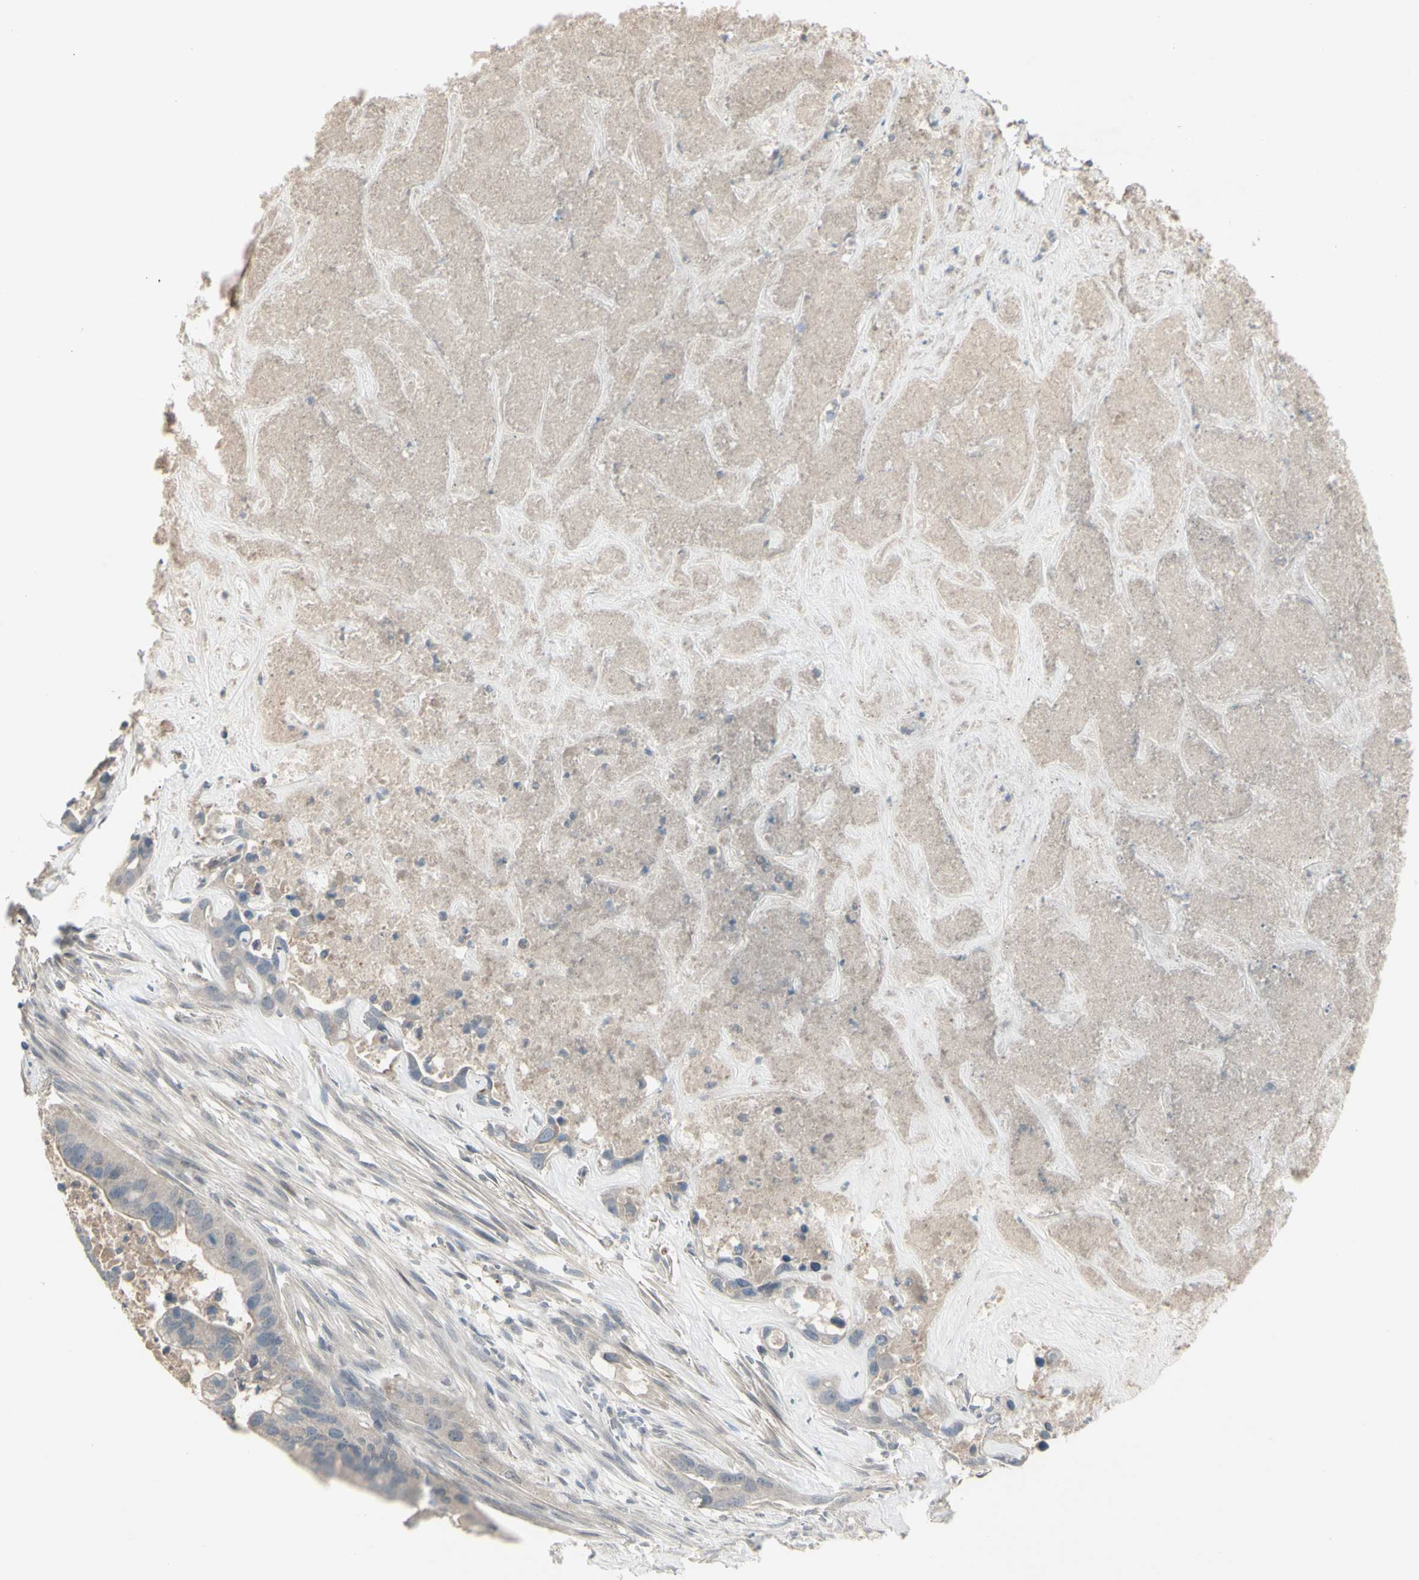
{"staining": {"intensity": "weak", "quantity": ">75%", "location": "cytoplasmic/membranous"}, "tissue": "liver cancer", "cell_type": "Tumor cells", "image_type": "cancer", "snomed": [{"axis": "morphology", "description": "Cholangiocarcinoma"}, {"axis": "topography", "description": "Liver"}], "caption": "Weak cytoplasmic/membranous staining for a protein is appreciated in approximately >75% of tumor cells of liver cancer (cholangiocarcinoma) using immunohistochemistry.", "gene": "PIAS4", "patient": {"sex": "female", "age": 65}}